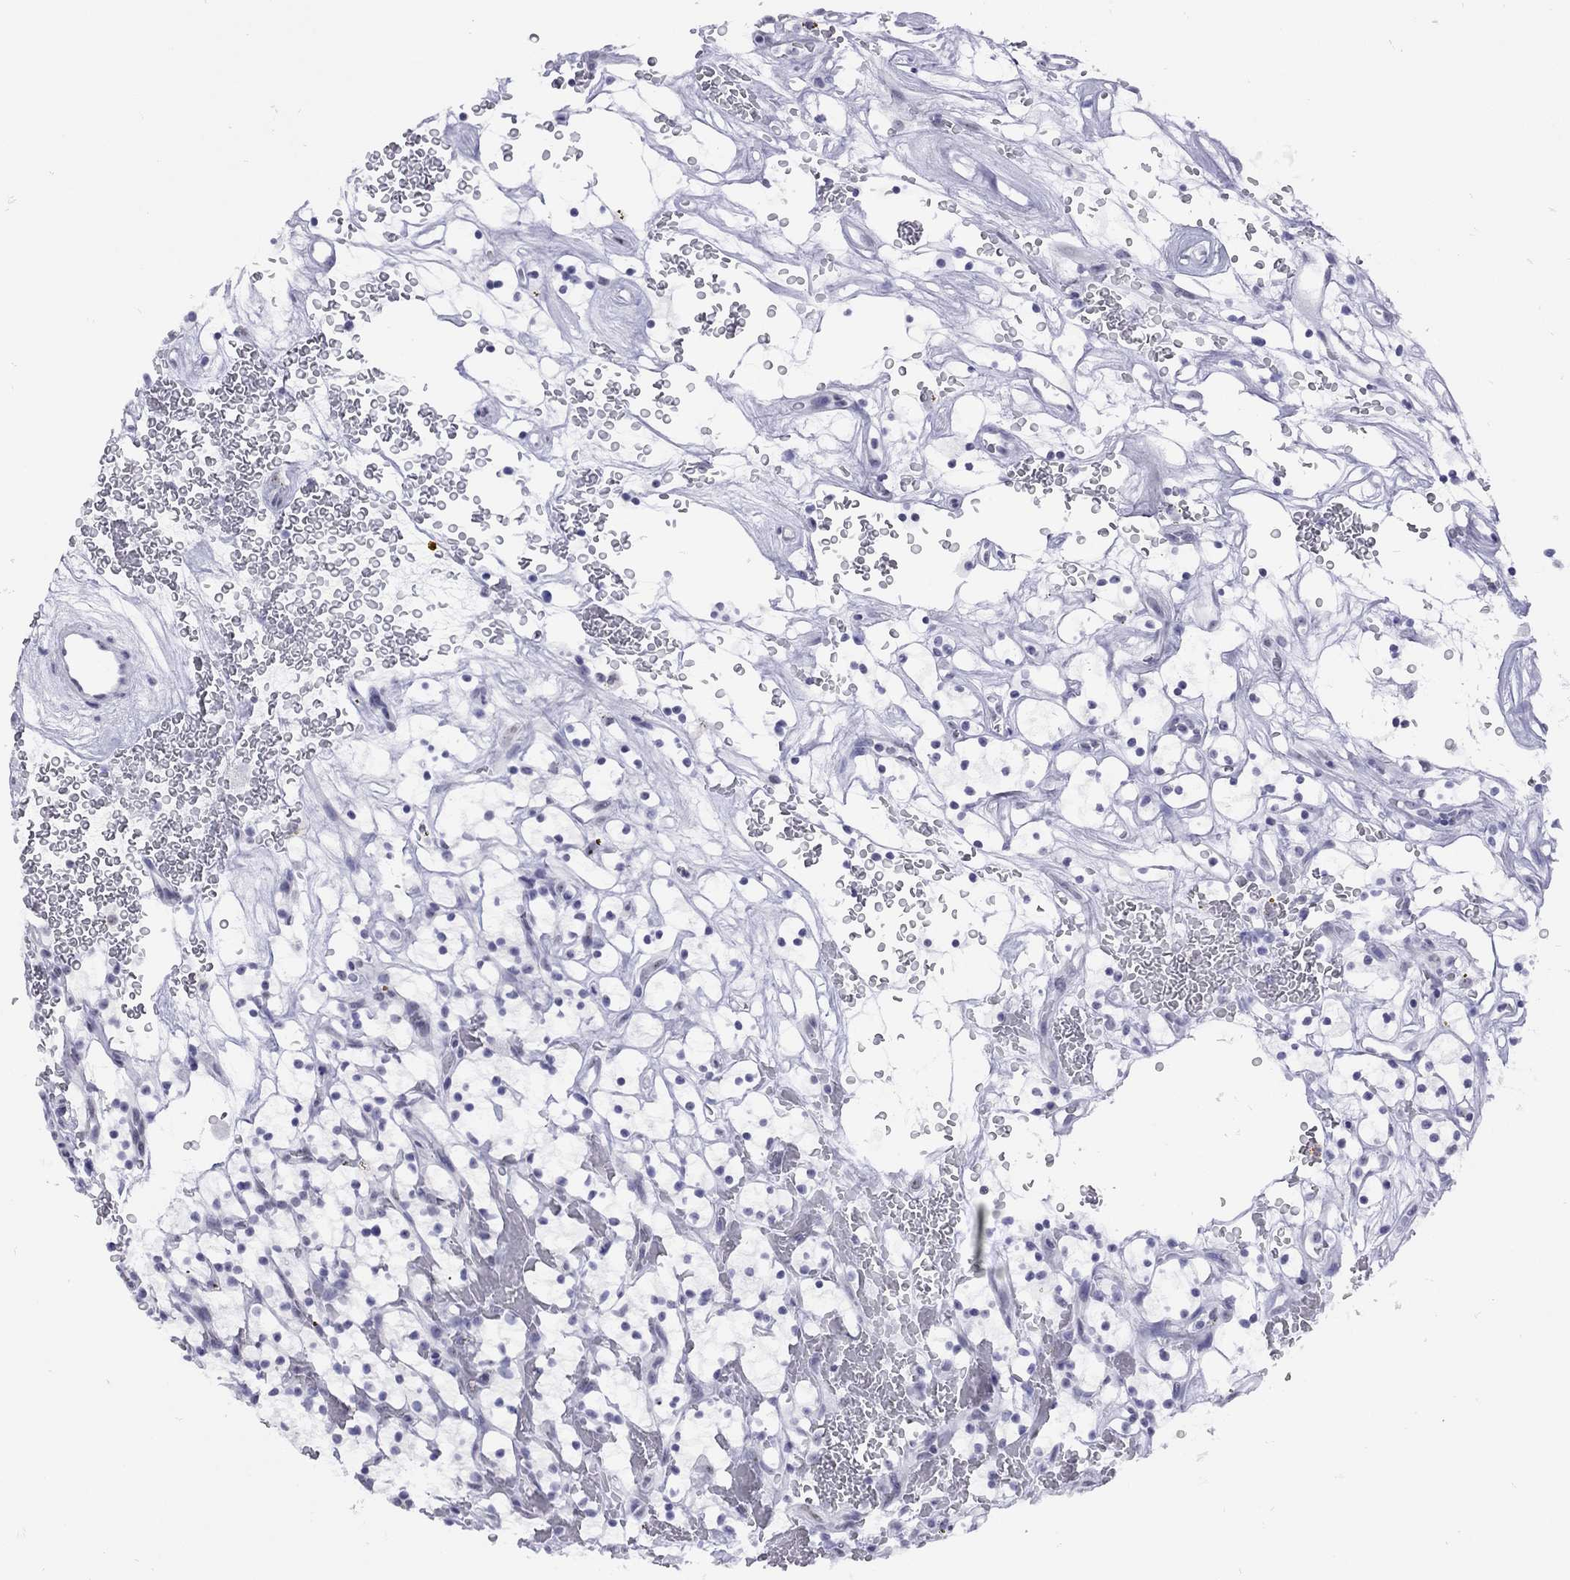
{"staining": {"intensity": "negative", "quantity": "none", "location": "none"}, "tissue": "renal cancer", "cell_type": "Tumor cells", "image_type": "cancer", "snomed": [{"axis": "morphology", "description": "Adenocarcinoma, NOS"}, {"axis": "topography", "description": "Kidney"}], "caption": "This is a histopathology image of immunohistochemistry (IHC) staining of renal cancer, which shows no positivity in tumor cells. (DAB (3,3'-diaminobenzidine) immunohistochemistry (IHC), high magnification).", "gene": "LYAR", "patient": {"sex": "female", "age": 64}}